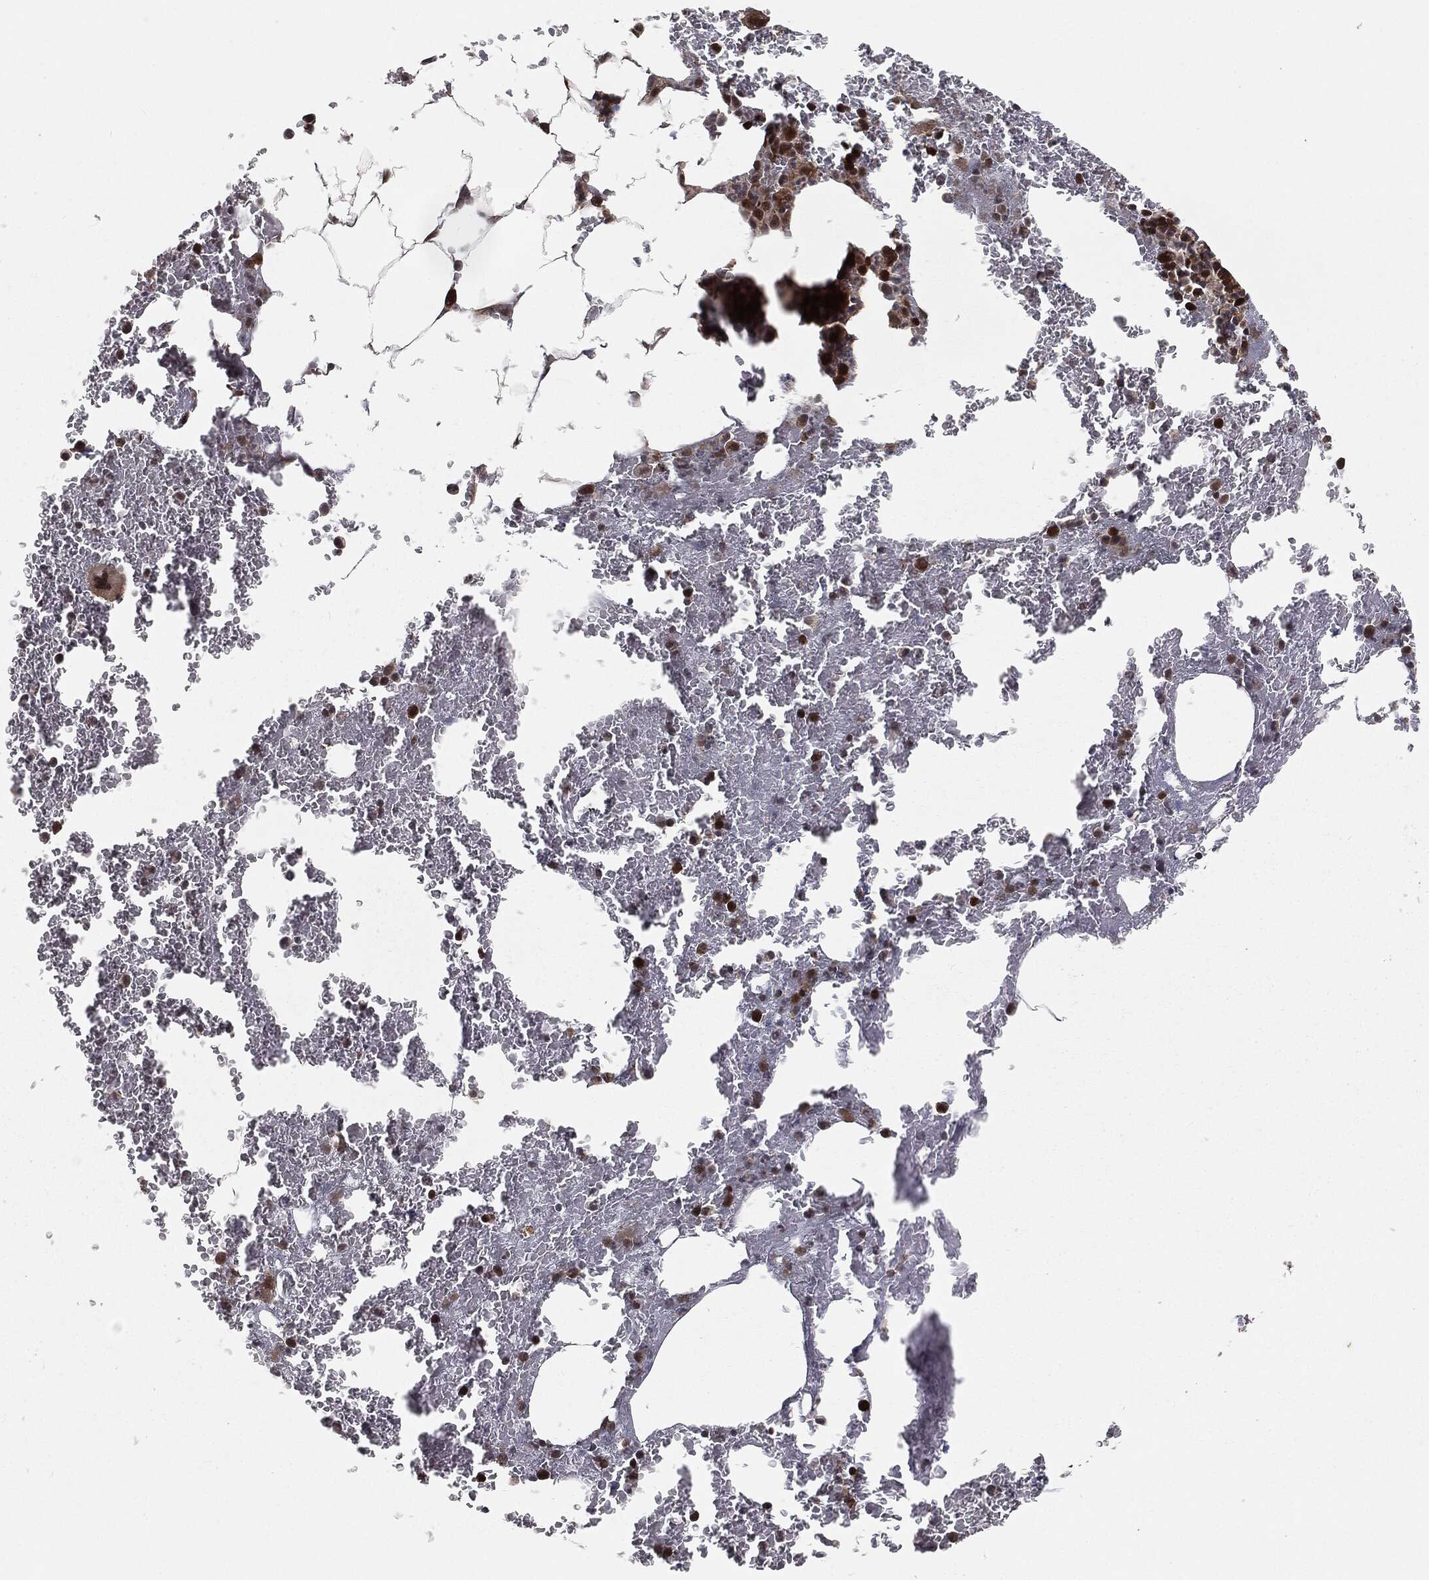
{"staining": {"intensity": "strong", "quantity": "25%-75%", "location": "cytoplasmic/membranous,nuclear"}, "tissue": "bone marrow", "cell_type": "Hematopoietic cells", "image_type": "normal", "snomed": [{"axis": "morphology", "description": "Normal tissue, NOS"}, {"axis": "topography", "description": "Bone marrow"}], "caption": "Hematopoietic cells exhibit high levels of strong cytoplasmic/membranous,nuclear positivity in about 25%-75% of cells in normal bone marrow.", "gene": "FBXO7", "patient": {"sex": "male", "age": 91}}